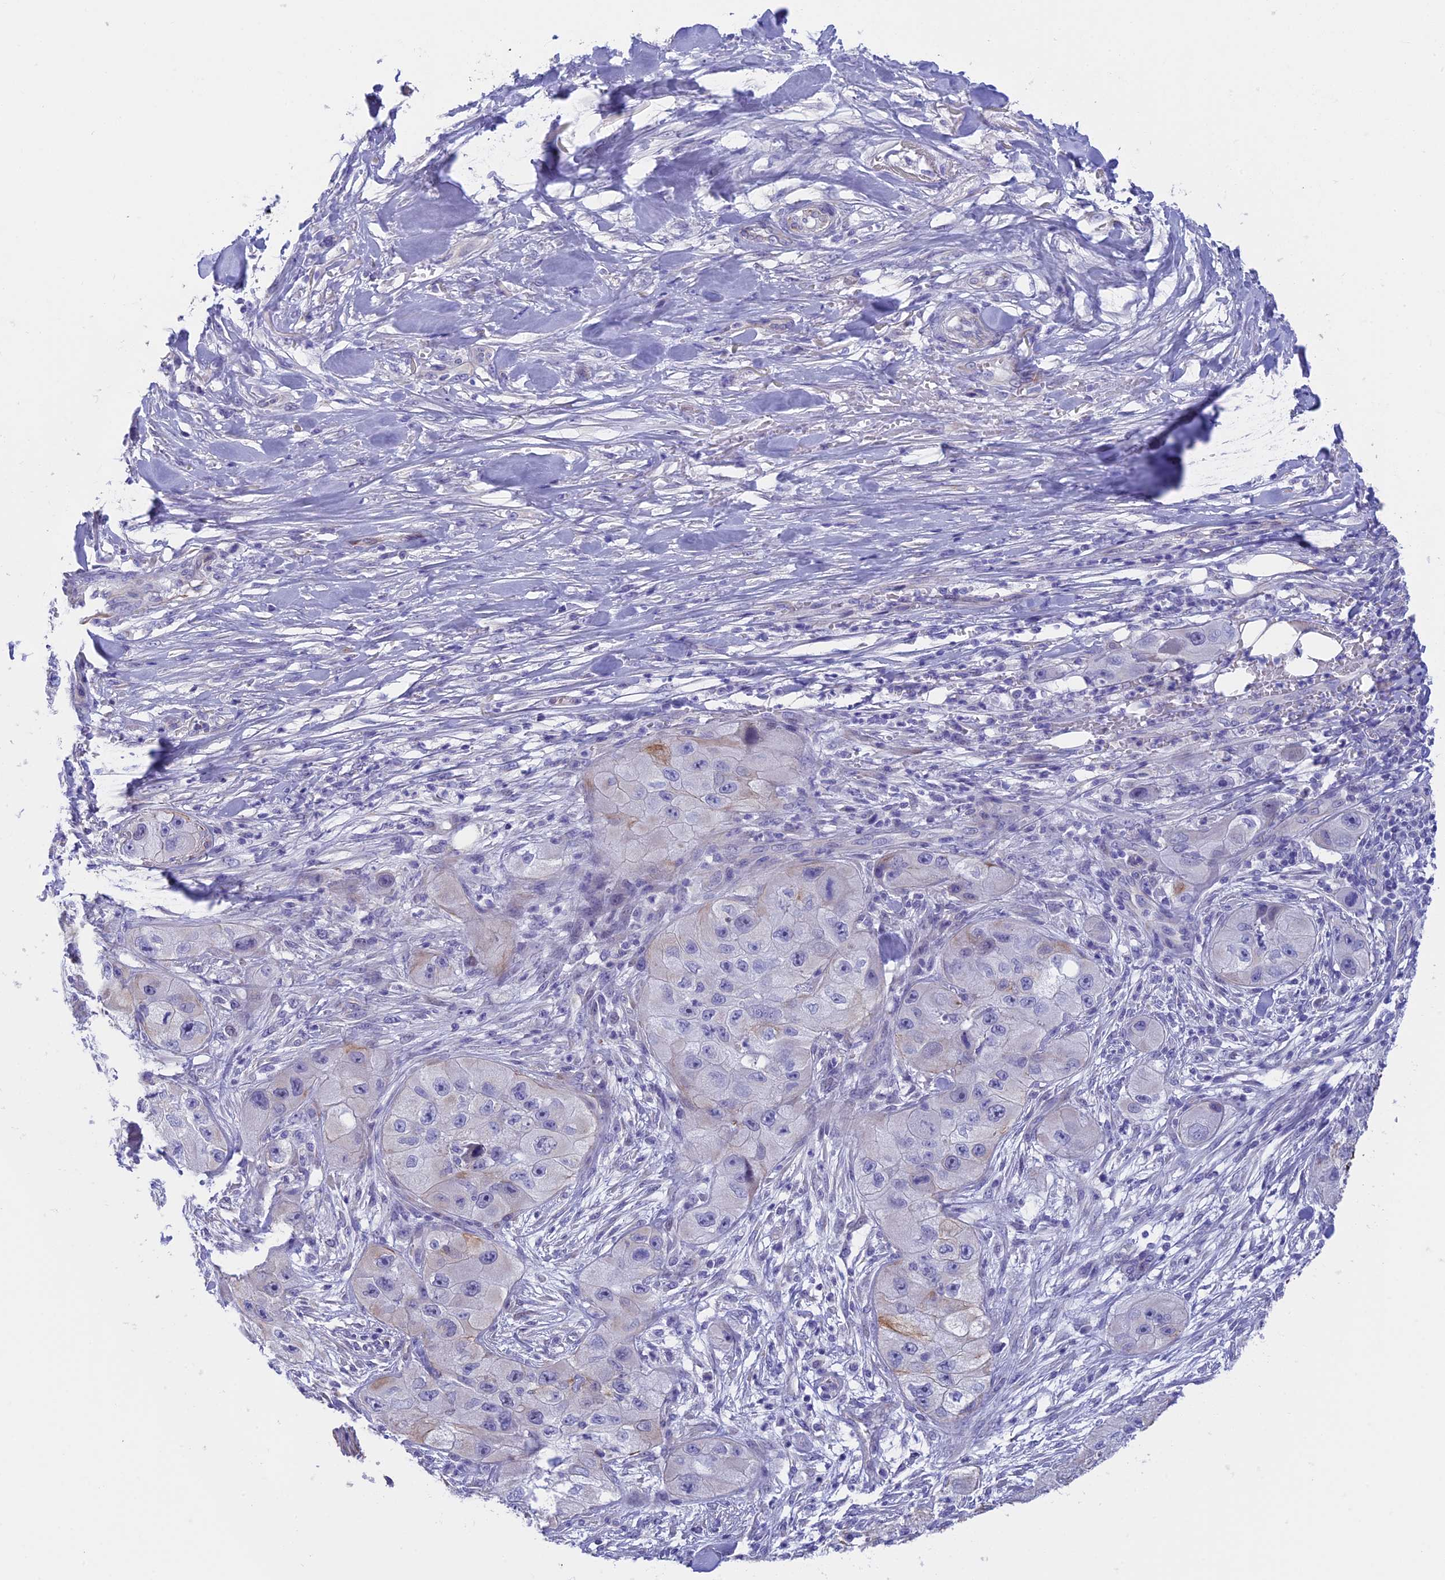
{"staining": {"intensity": "negative", "quantity": "none", "location": "none"}, "tissue": "skin cancer", "cell_type": "Tumor cells", "image_type": "cancer", "snomed": [{"axis": "morphology", "description": "Squamous cell carcinoma, NOS"}, {"axis": "topography", "description": "Skin"}, {"axis": "topography", "description": "Subcutis"}], "caption": "Human skin cancer stained for a protein using immunohistochemistry shows no positivity in tumor cells.", "gene": "TACSTD2", "patient": {"sex": "male", "age": 73}}